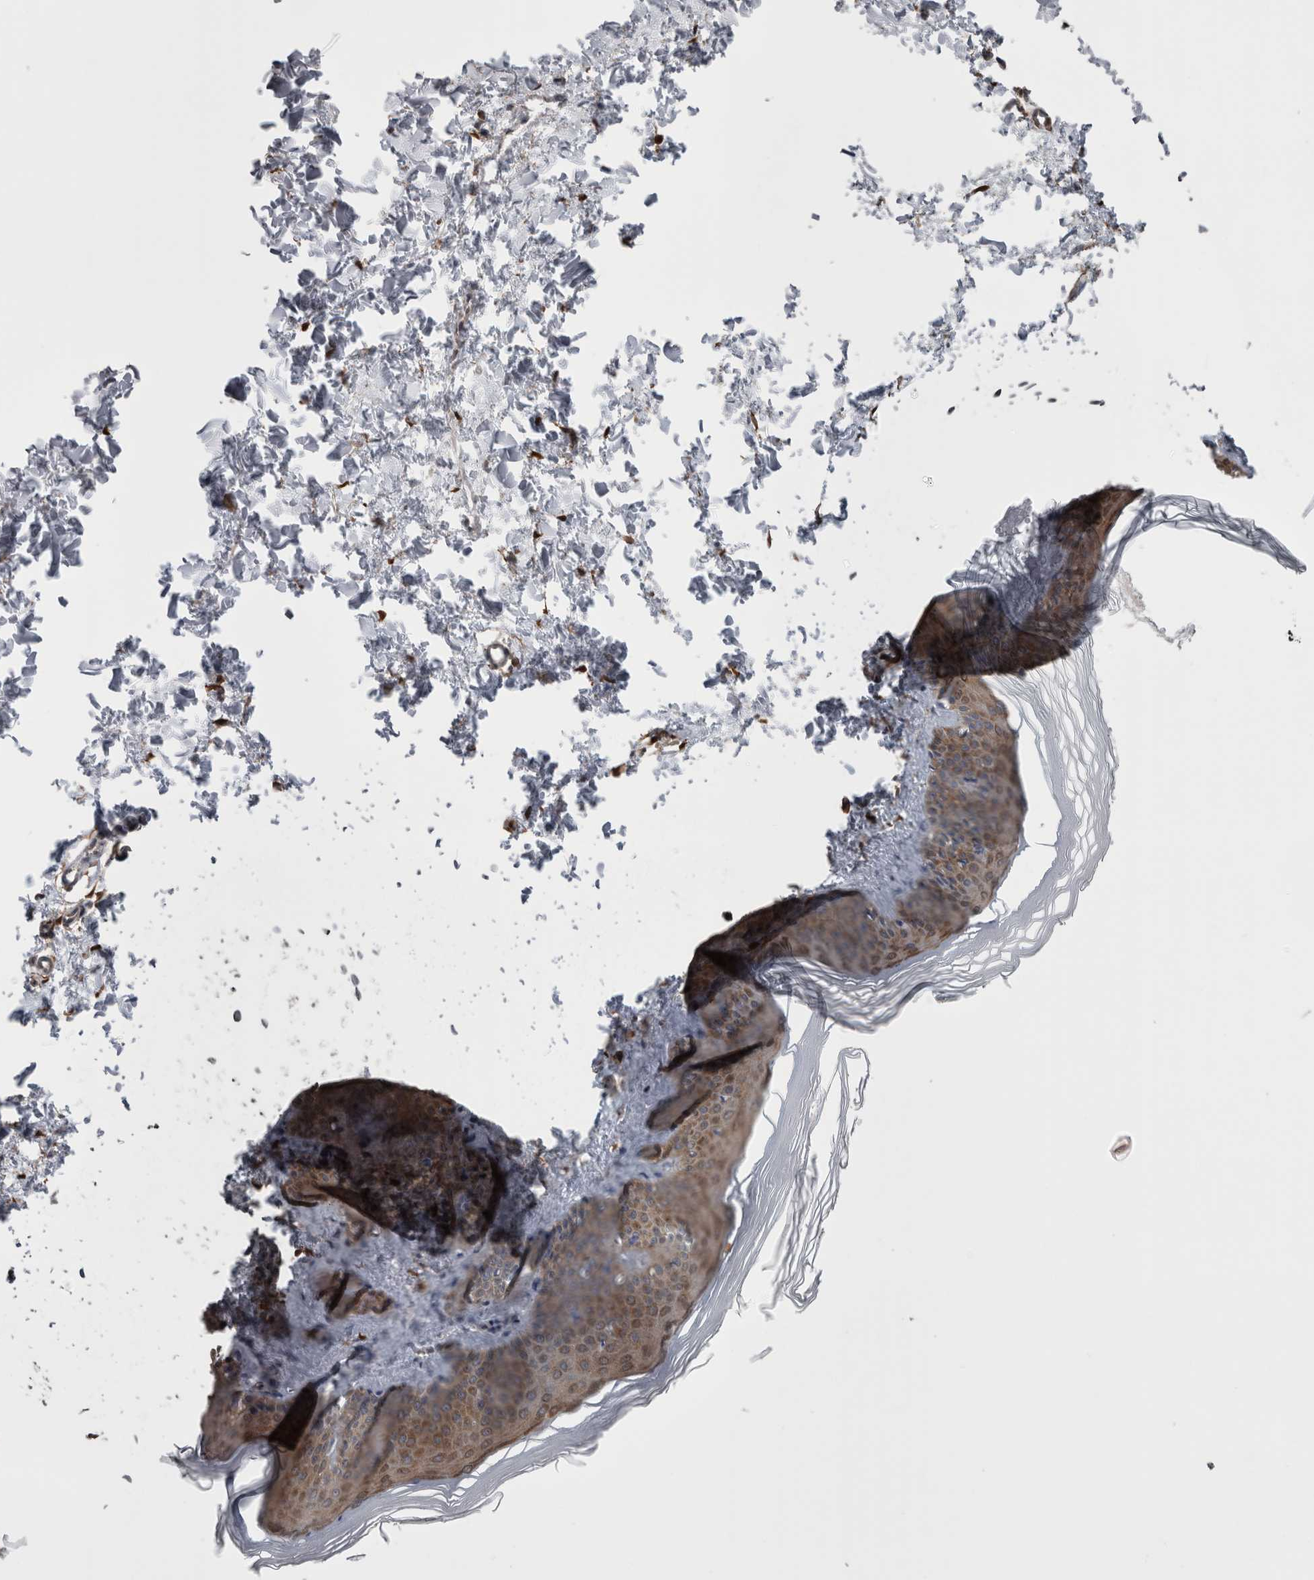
{"staining": {"intensity": "moderate", "quantity": "<25%", "location": "cytoplasmic/membranous"}, "tissue": "skin", "cell_type": "Fibroblasts", "image_type": "normal", "snomed": [{"axis": "morphology", "description": "Normal tissue, NOS"}, {"axis": "topography", "description": "Skin"}], "caption": "A micrograph showing moderate cytoplasmic/membranous positivity in approximately <25% of fibroblasts in normal skin, as visualized by brown immunohistochemical staining.", "gene": "DDX6", "patient": {"sex": "female", "age": 27}}